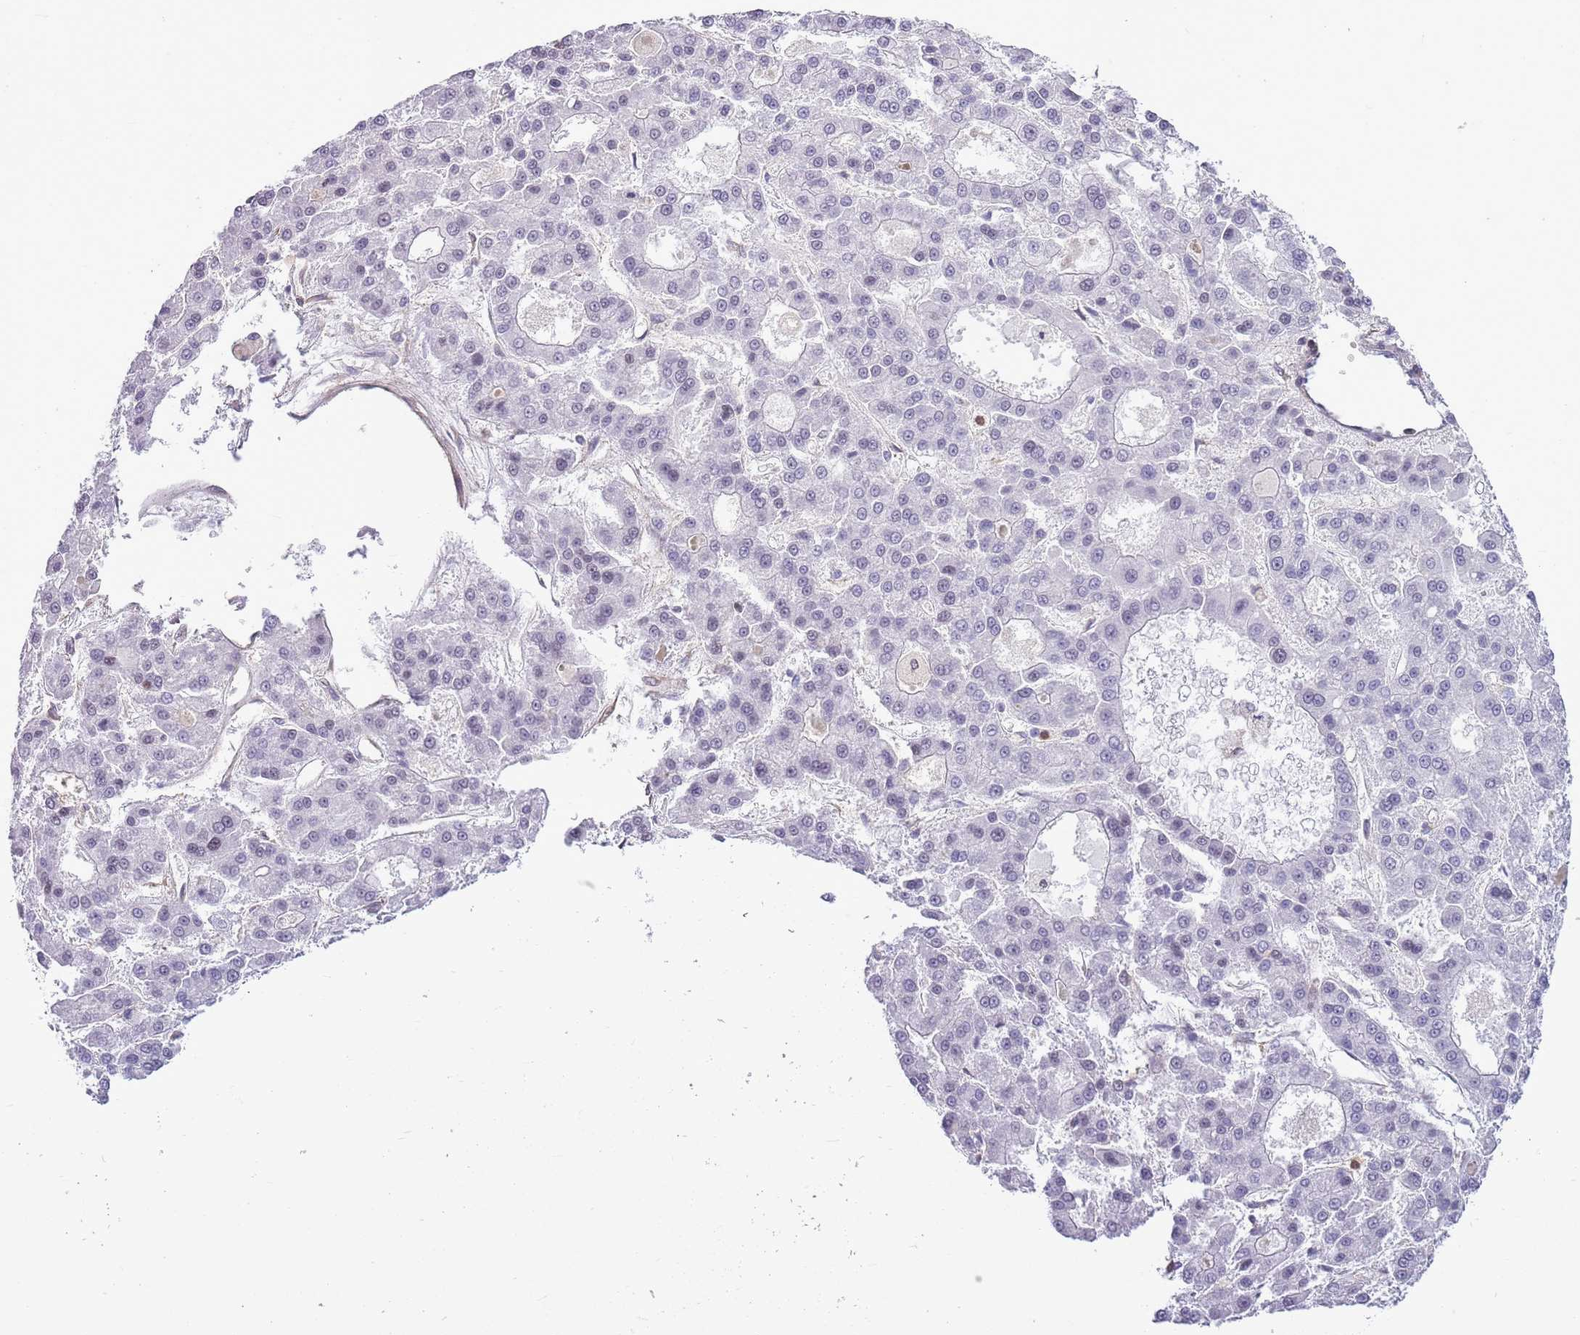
{"staining": {"intensity": "negative", "quantity": "none", "location": "none"}, "tissue": "liver cancer", "cell_type": "Tumor cells", "image_type": "cancer", "snomed": [{"axis": "morphology", "description": "Carcinoma, Hepatocellular, NOS"}, {"axis": "topography", "description": "Liver"}], "caption": "This histopathology image is of liver cancer (hepatocellular carcinoma) stained with immunohistochemistry (IHC) to label a protein in brown with the nuclei are counter-stained blue. There is no staining in tumor cells.", "gene": "DHX32", "patient": {"sex": "male", "age": 70}}